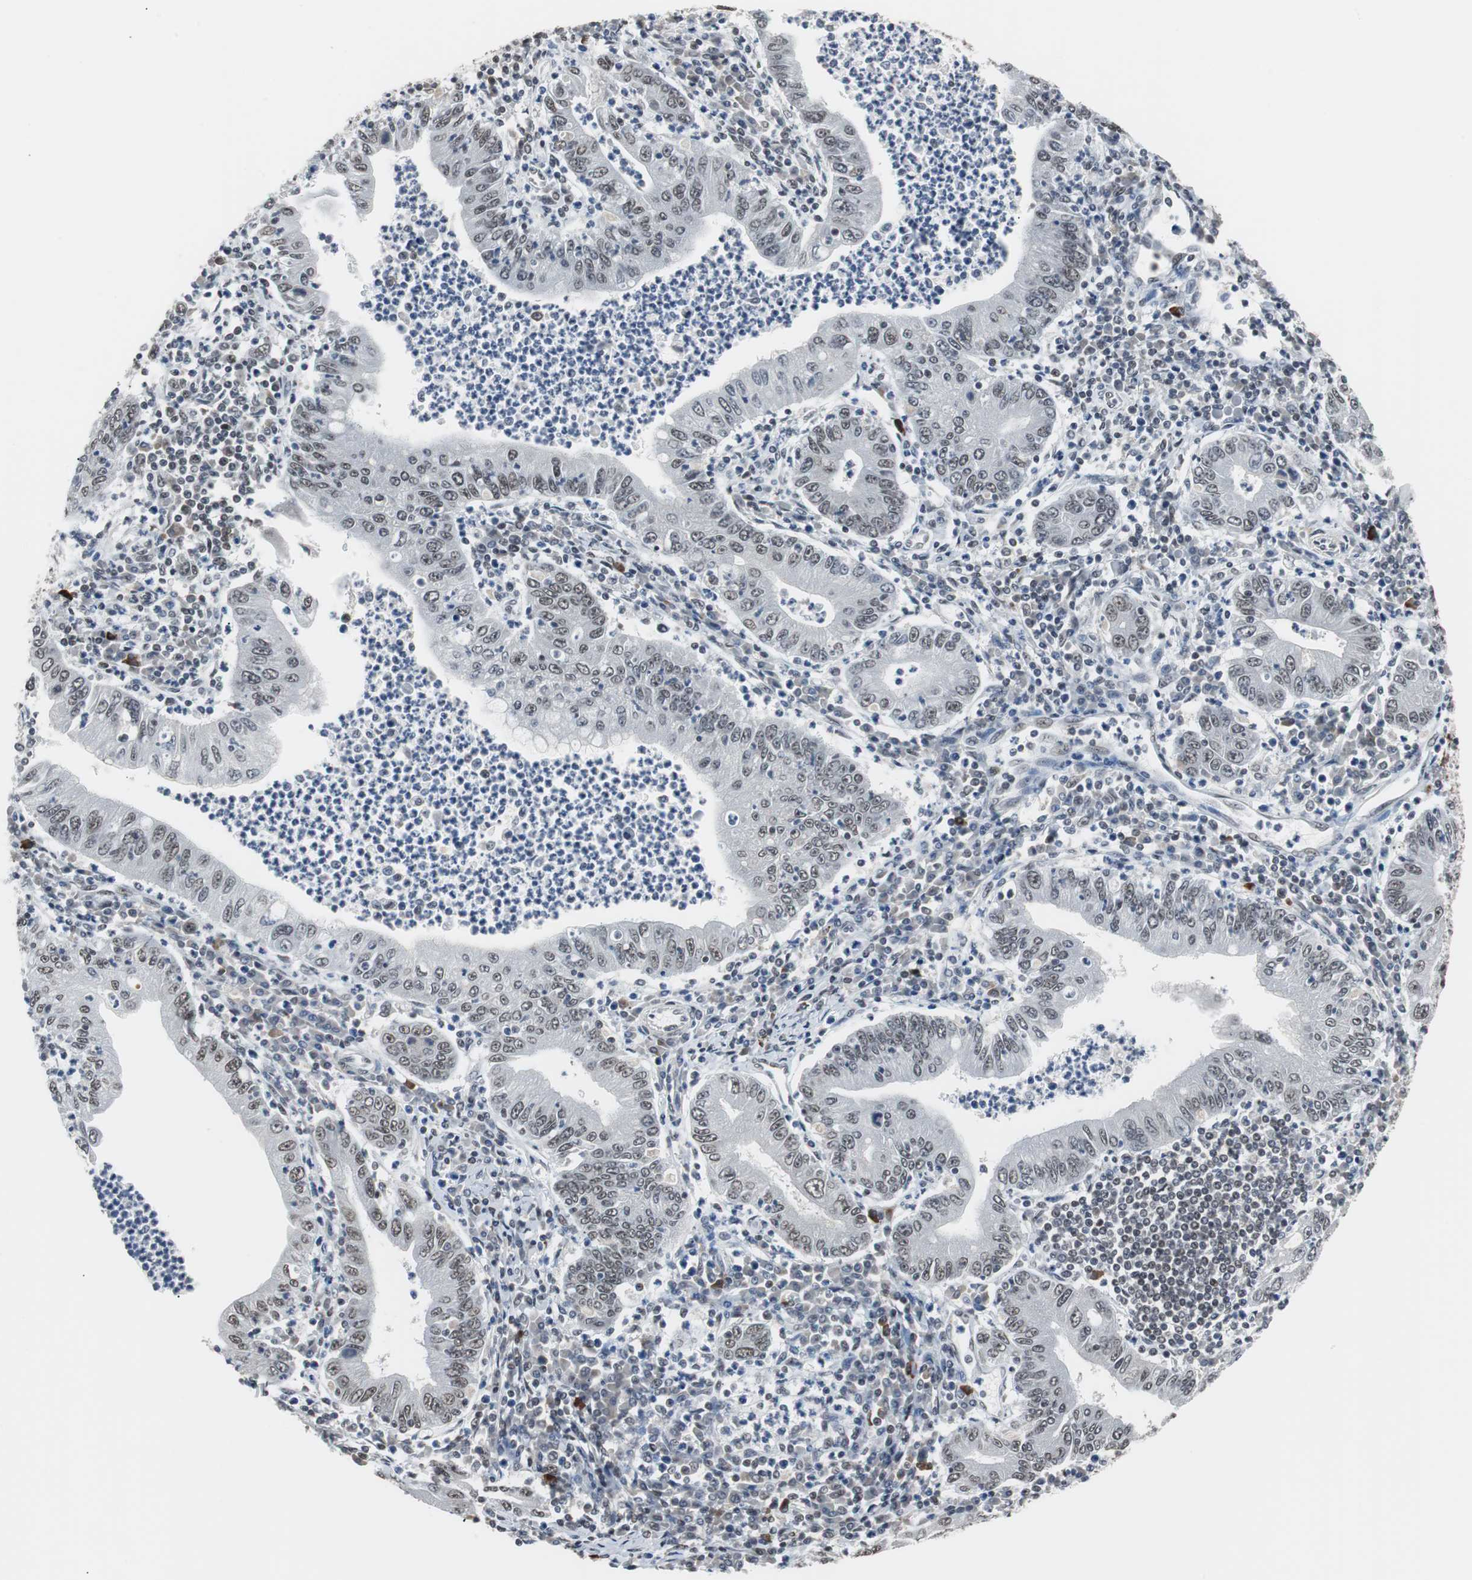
{"staining": {"intensity": "moderate", "quantity": ">75%", "location": "nuclear"}, "tissue": "stomach cancer", "cell_type": "Tumor cells", "image_type": "cancer", "snomed": [{"axis": "morphology", "description": "Normal tissue, NOS"}, {"axis": "morphology", "description": "Adenocarcinoma, NOS"}, {"axis": "topography", "description": "Esophagus"}, {"axis": "topography", "description": "Stomach, upper"}, {"axis": "topography", "description": "Peripheral nerve tissue"}], "caption": "This histopathology image displays stomach adenocarcinoma stained with immunohistochemistry to label a protein in brown. The nuclear of tumor cells show moderate positivity for the protein. Nuclei are counter-stained blue.", "gene": "TAF7", "patient": {"sex": "male", "age": 62}}